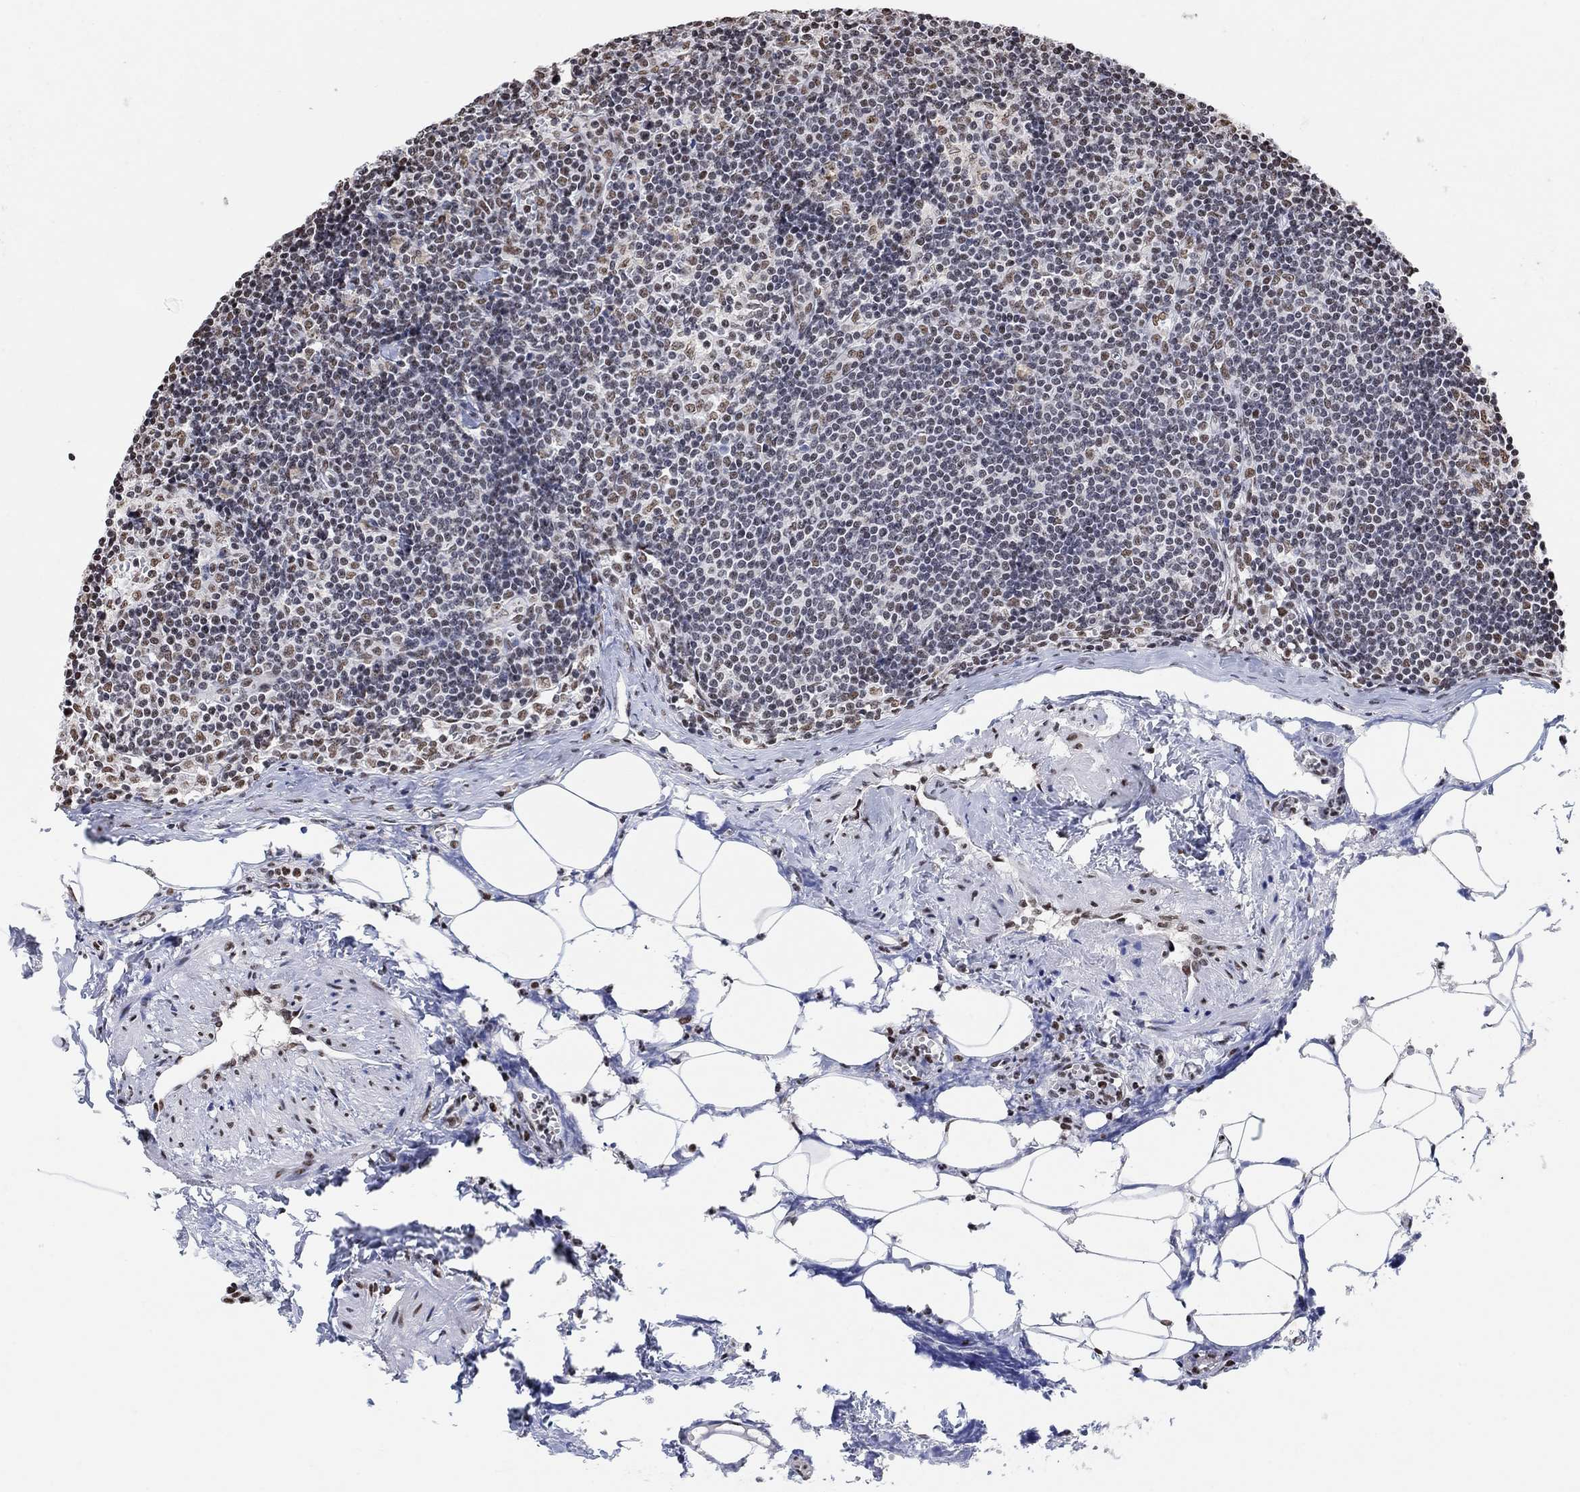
{"staining": {"intensity": "moderate", "quantity": "<25%", "location": "nuclear"}, "tissue": "lymph node", "cell_type": "Non-germinal center cells", "image_type": "normal", "snomed": [{"axis": "morphology", "description": "Normal tissue, NOS"}, {"axis": "topography", "description": "Lymph node"}], "caption": "Non-germinal center cells show moderate nuclear staining in approximately <25% of cells in benign lymph node.", "gene": "USP39", "patient": {"sex": "female", "age": 51}}